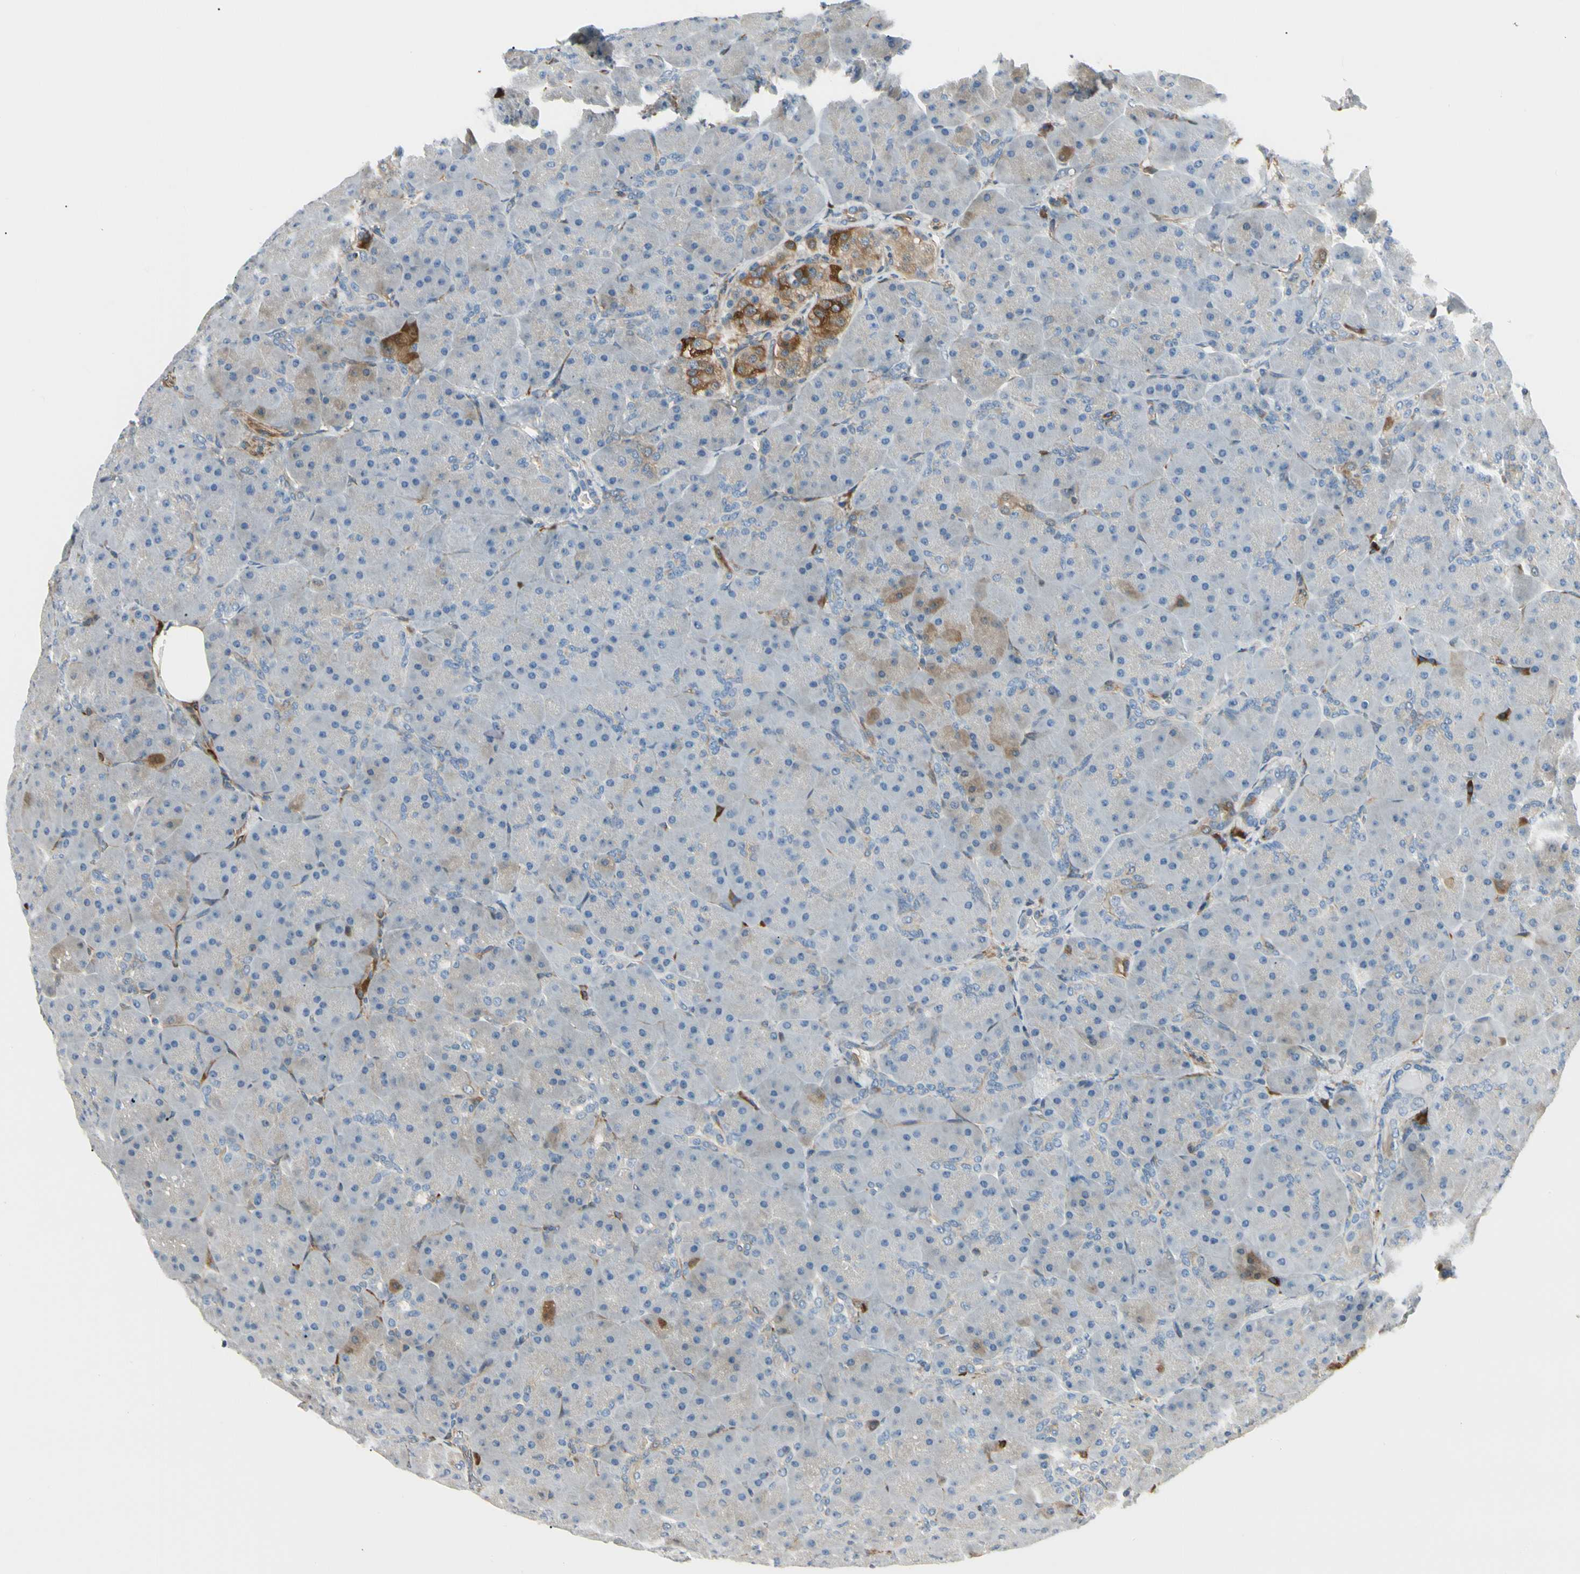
{"staining": {"intensity": "weak", "quantity": "<25%", "location": "cytoplasmic/membranous"}, "tissue": "pancreas", "cell_type": "Exocrine glandular cells", "image_type": "normal", "snomed": [{"axis": "morphology", "description": "Normal tissue, NOS"}, {"axis": "topography", "description": "Pancreas"}], "caption": "Micrograph shows no significant protein expression in exocrine glandular cells of unremarkable pancreas.", "gene": "FTH1", "patient": {"sex": "male", "age": 66}}